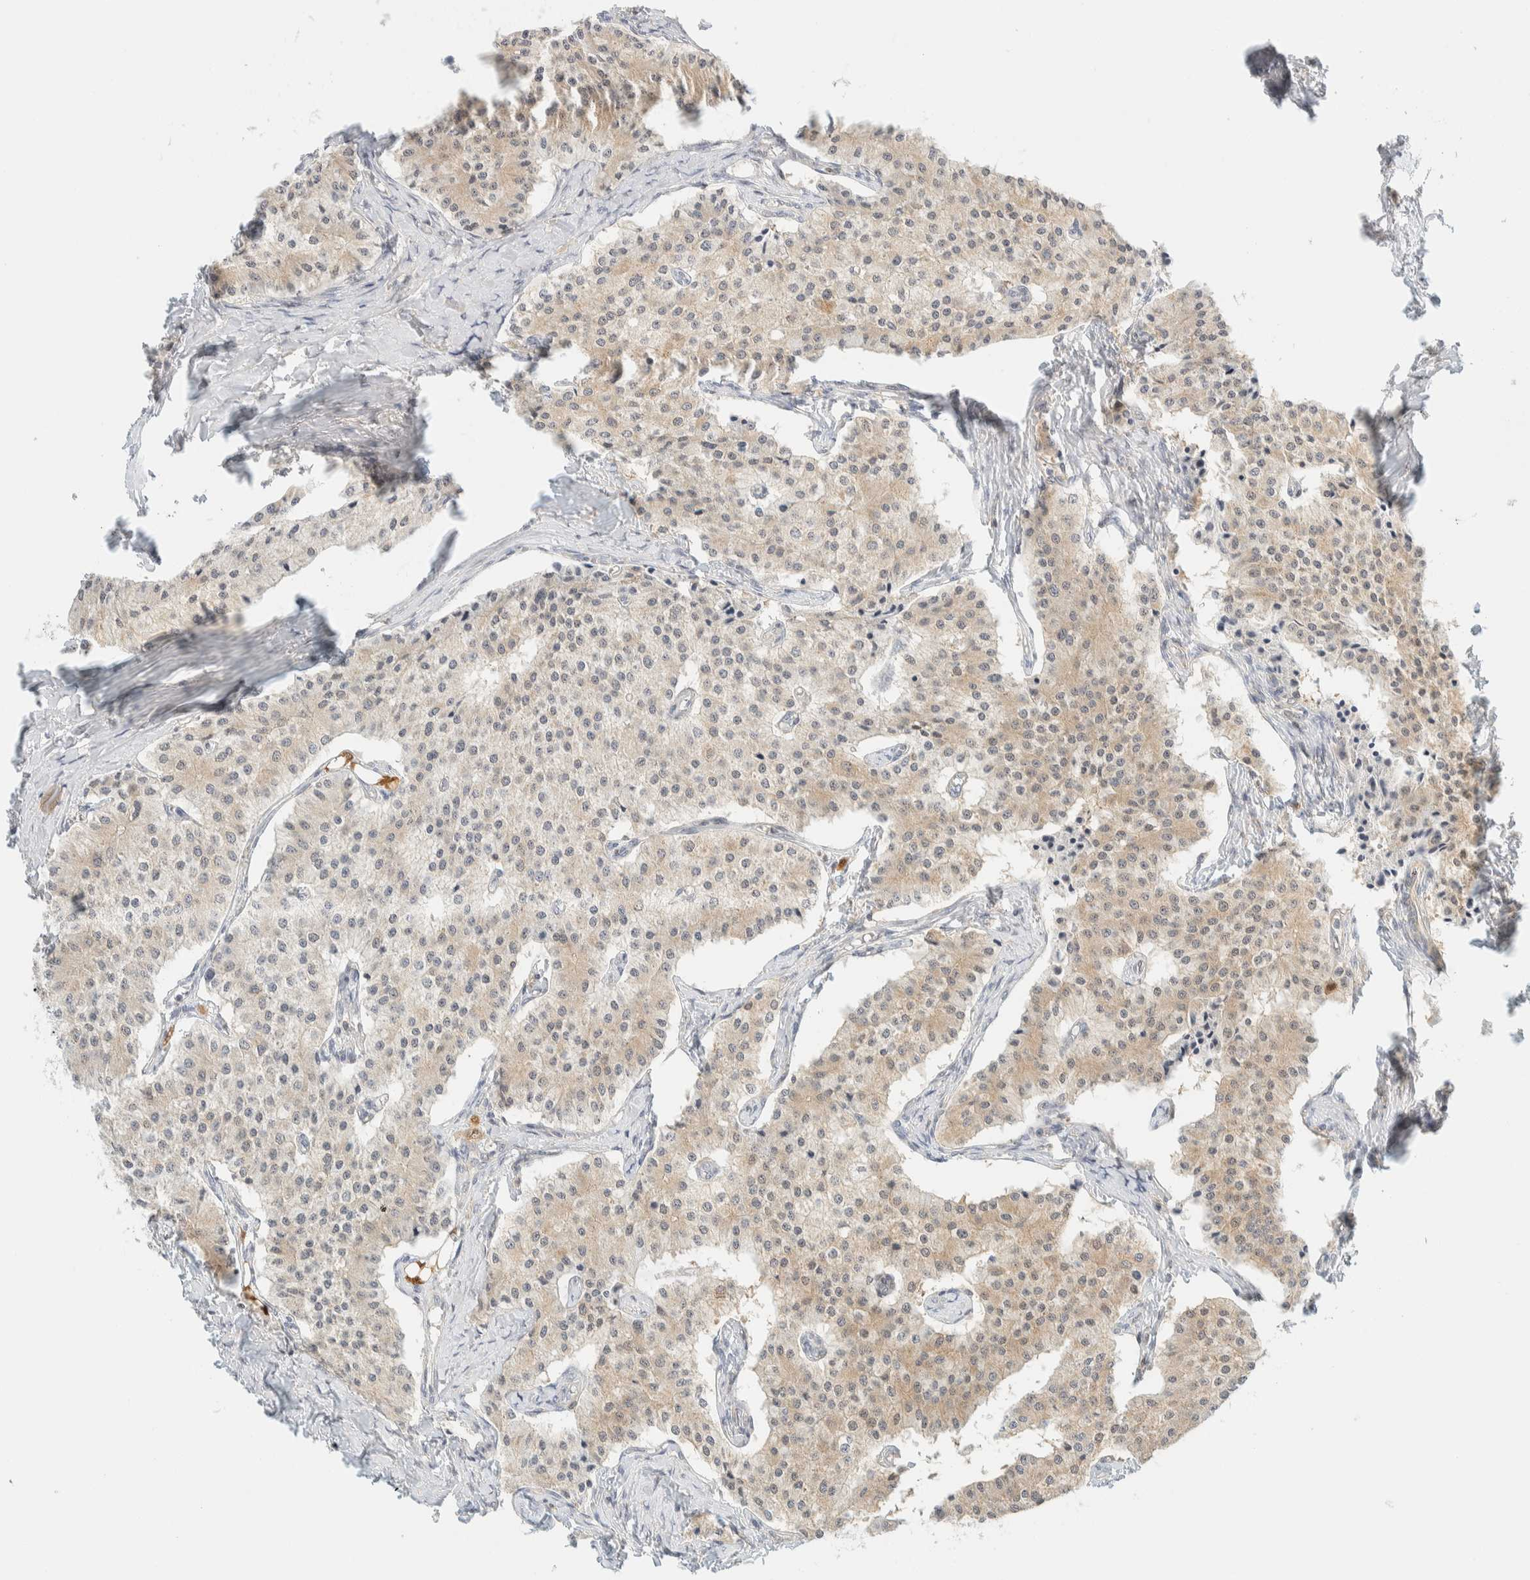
{"staining": {"intensity": "weak", "quantity": ">75%", "location": "cytoplasmic/membranous"}, "tissue": "carcinoid", "cell_type": "Tumor cells", "image_type": "cancer", "snomed": [{"axis": "morphology", "description": "Carcinoid, malignant, NOS"}, {"axis": "topography", "description": "Colon"}], "caption": "Weak cytoplasmic/membranous protein staining is appreciated in about >75% of tumor cells in carcinoid.", "gene": "PCYT2", "patient": {"sex": "female", "age": 52}}